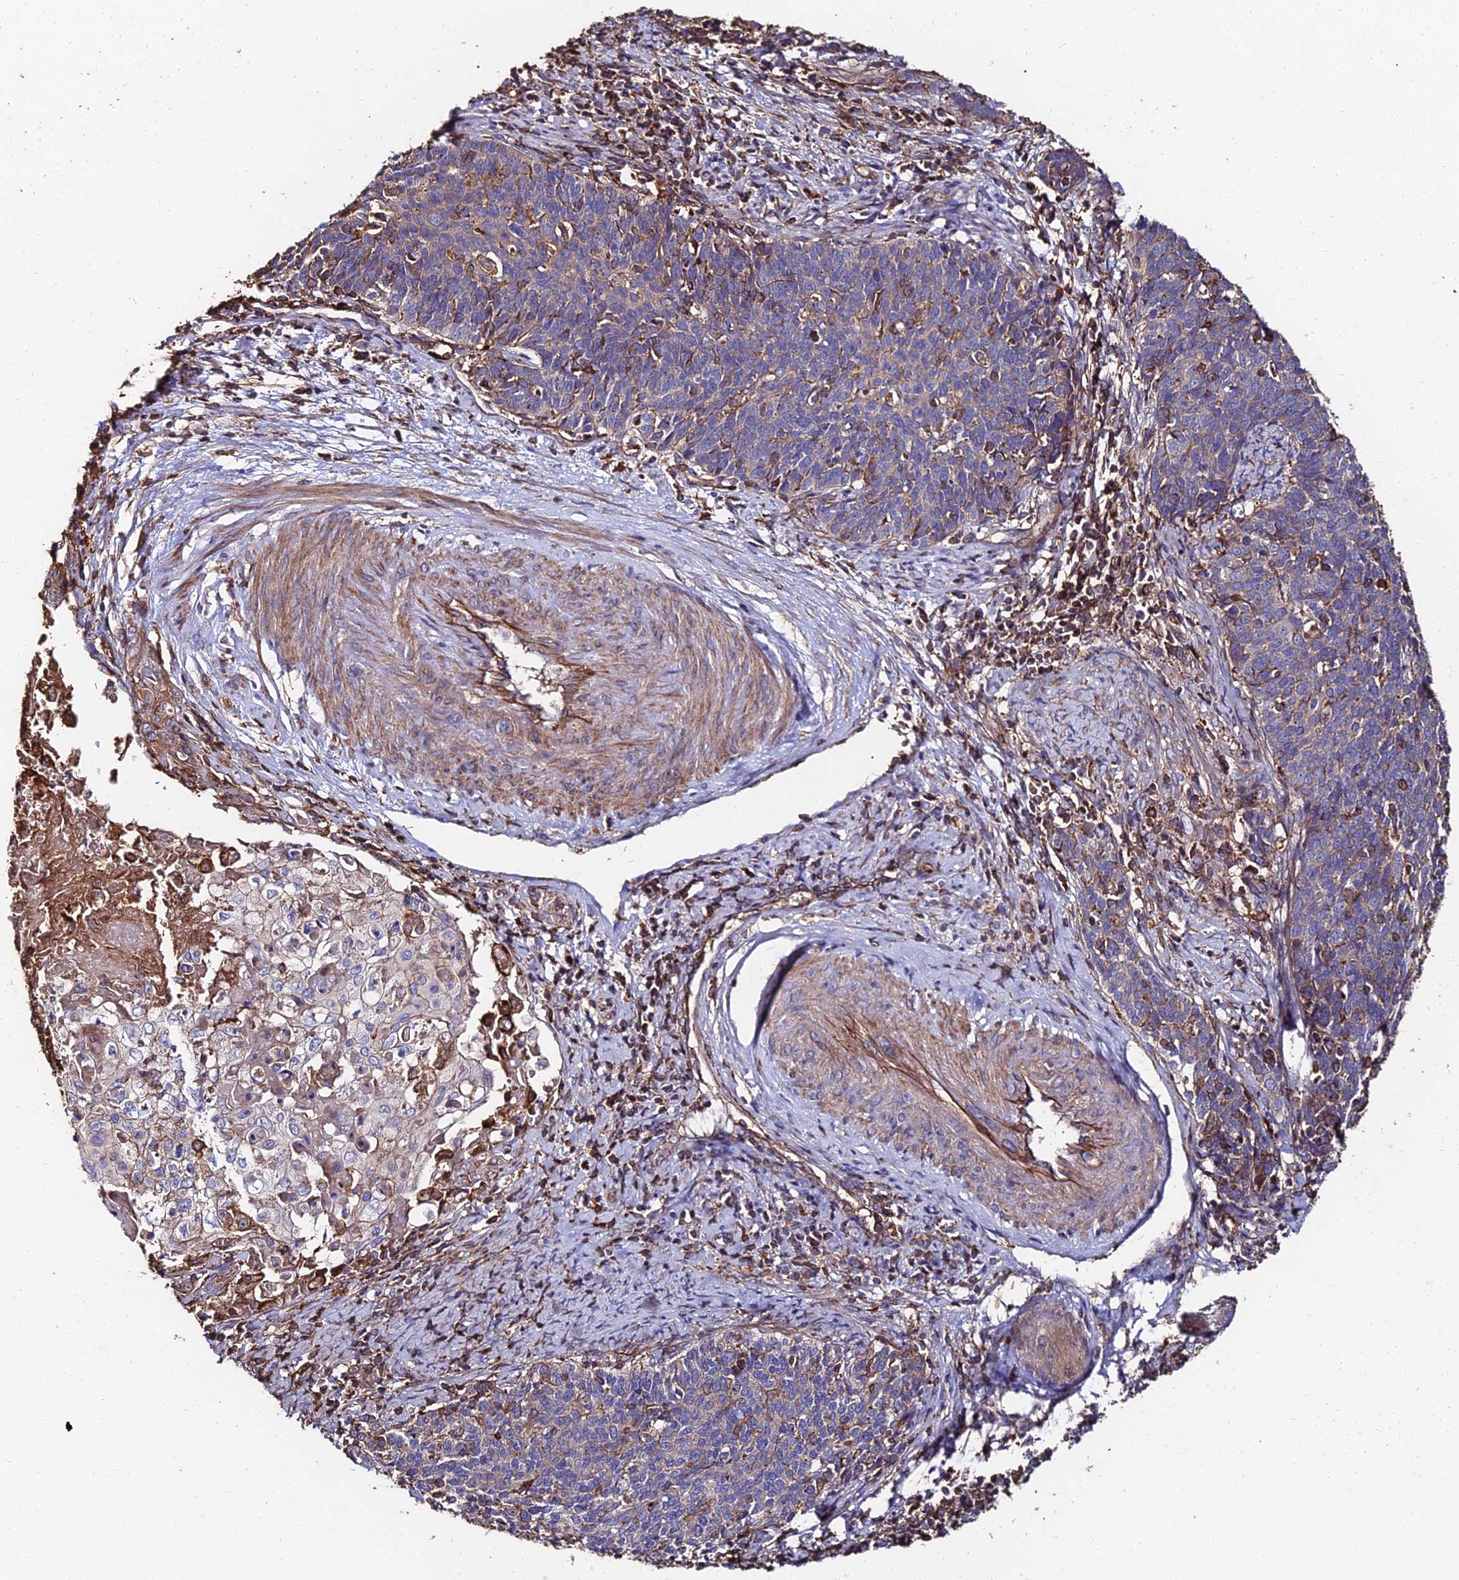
{"staining": {"intensity": "negative", "quantity": "none", "location": "none"}, "tissue": "cervical cancer", "cell_type": "Tumor cells", "image_type": "cancer", "snomed": [{"axis": "morphology", "description": "Squamous cell carcinoma, NOS"}, {"axis": "topography", "description": "Cervix"}], "caption": "Tumor cells show no significant positivity in cervical squamous cell carcinoma.", "gene": "EXT1", "patient": {"sex": "female", "age": 39}}